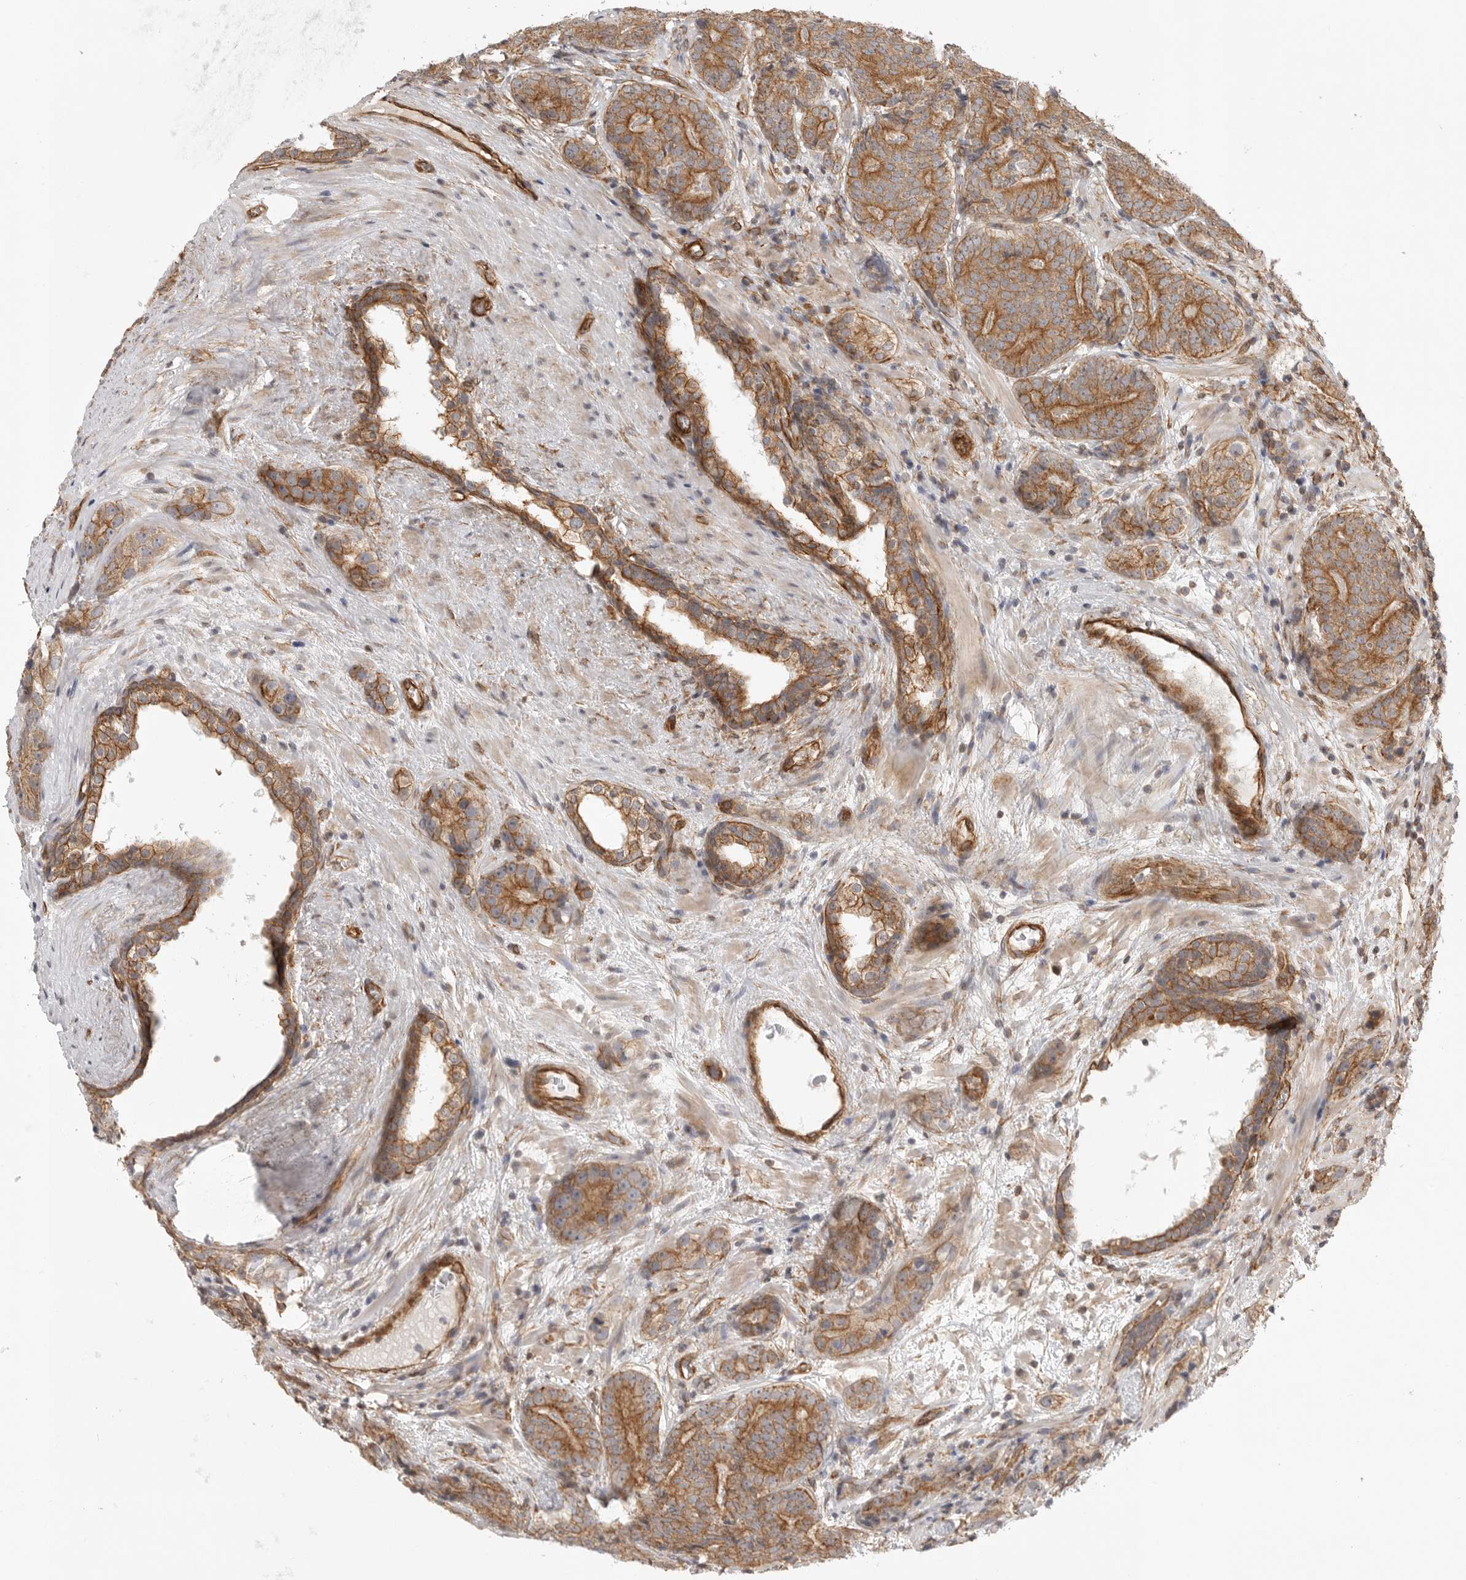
{"staining": {"intensity": "moderate", "quantity": ">75%", "location": "cytoplasmic/membranous"}, "tissue": "prostate cancer", "cell_type": "Tumor cells", "image_type": "cancer", "snomed": [{"axis": "morphology", "description": "Adenocarcinoma, High grade"}, {"axis": "topography", "description": "Prostate"}], "caption": "Immunohistochemistry (IHC) micrograph of neoplastic tissue: prostate high-grade adenocarcinoma stained using immunohistochemistry (IHC) shows medium levels of moderate protein expression localized specifically in the cytoplasmic/membranous of tumor cells, appearing as a cytoplasmic/membranous brown color.", "gene": "ATOH7", "patient": {"sex": "male", "age": 56}}